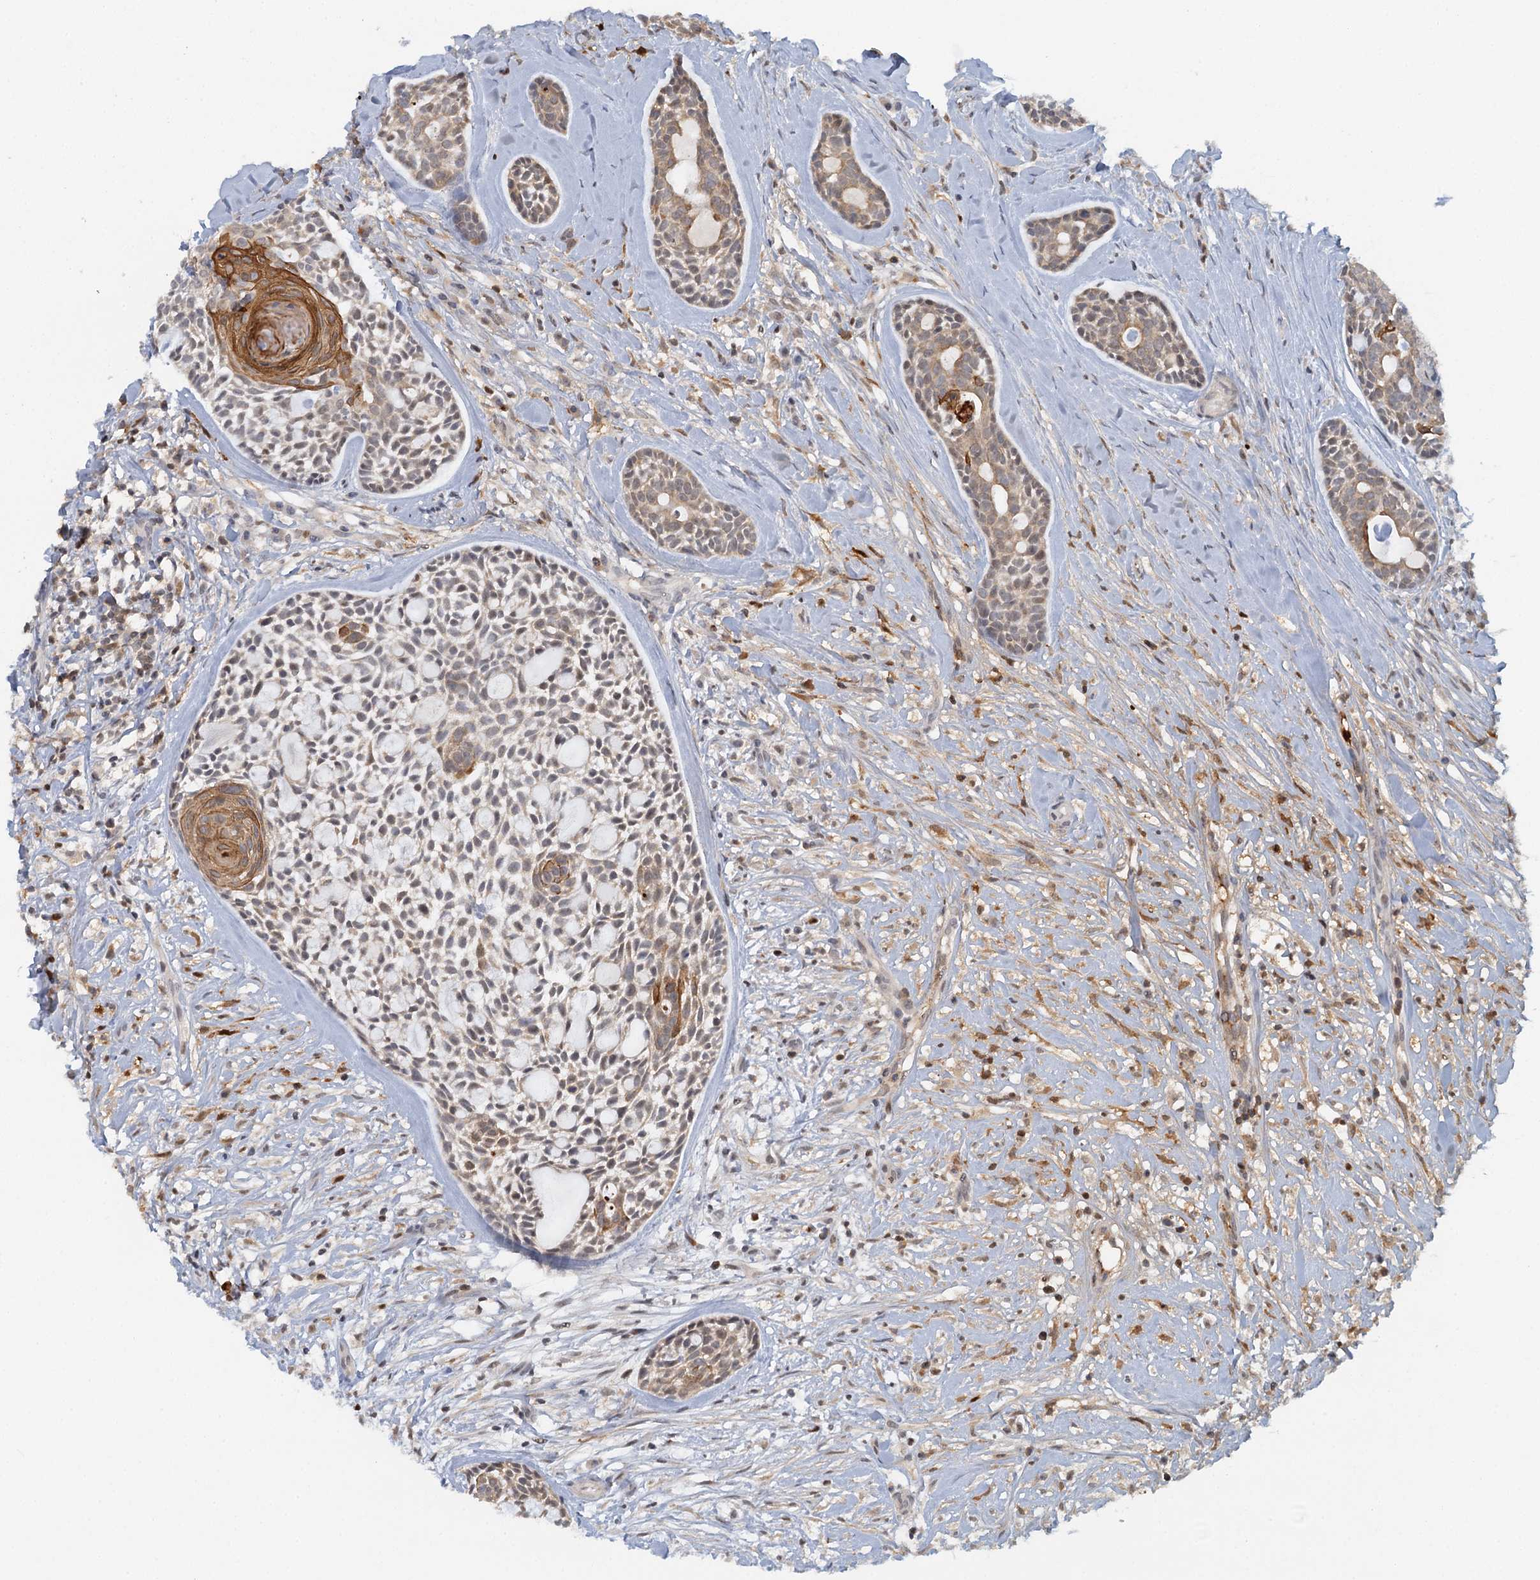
{"staining": {"intensity": "weak", "quantity": ">75%", "location": "cytoplasmic/membranous"}, "tissue": "head and neck cancer", "cell_type": "Tumor cells", "image_type": "cancer", "snomed": [{"axis": "morphology", "description": "Adenocarcinoma, NOS"}, {"axis": "topography", "description": "Subcutis"}, {"axis": "topography", "description": "Head-Neck"}], "caption": "Immunohistochemistry micrograph of neoplastic tissue: head and neck adenocarcinoma stained using IHC exhibits low levels of weak protein expression localized specifically in the cytoplasmic/membranous of tumor cells, appearing as a cytoplasmic/membranous brown color.", "gene": "GPATCH11", "patient": {"sex": "female", "age": 73}}